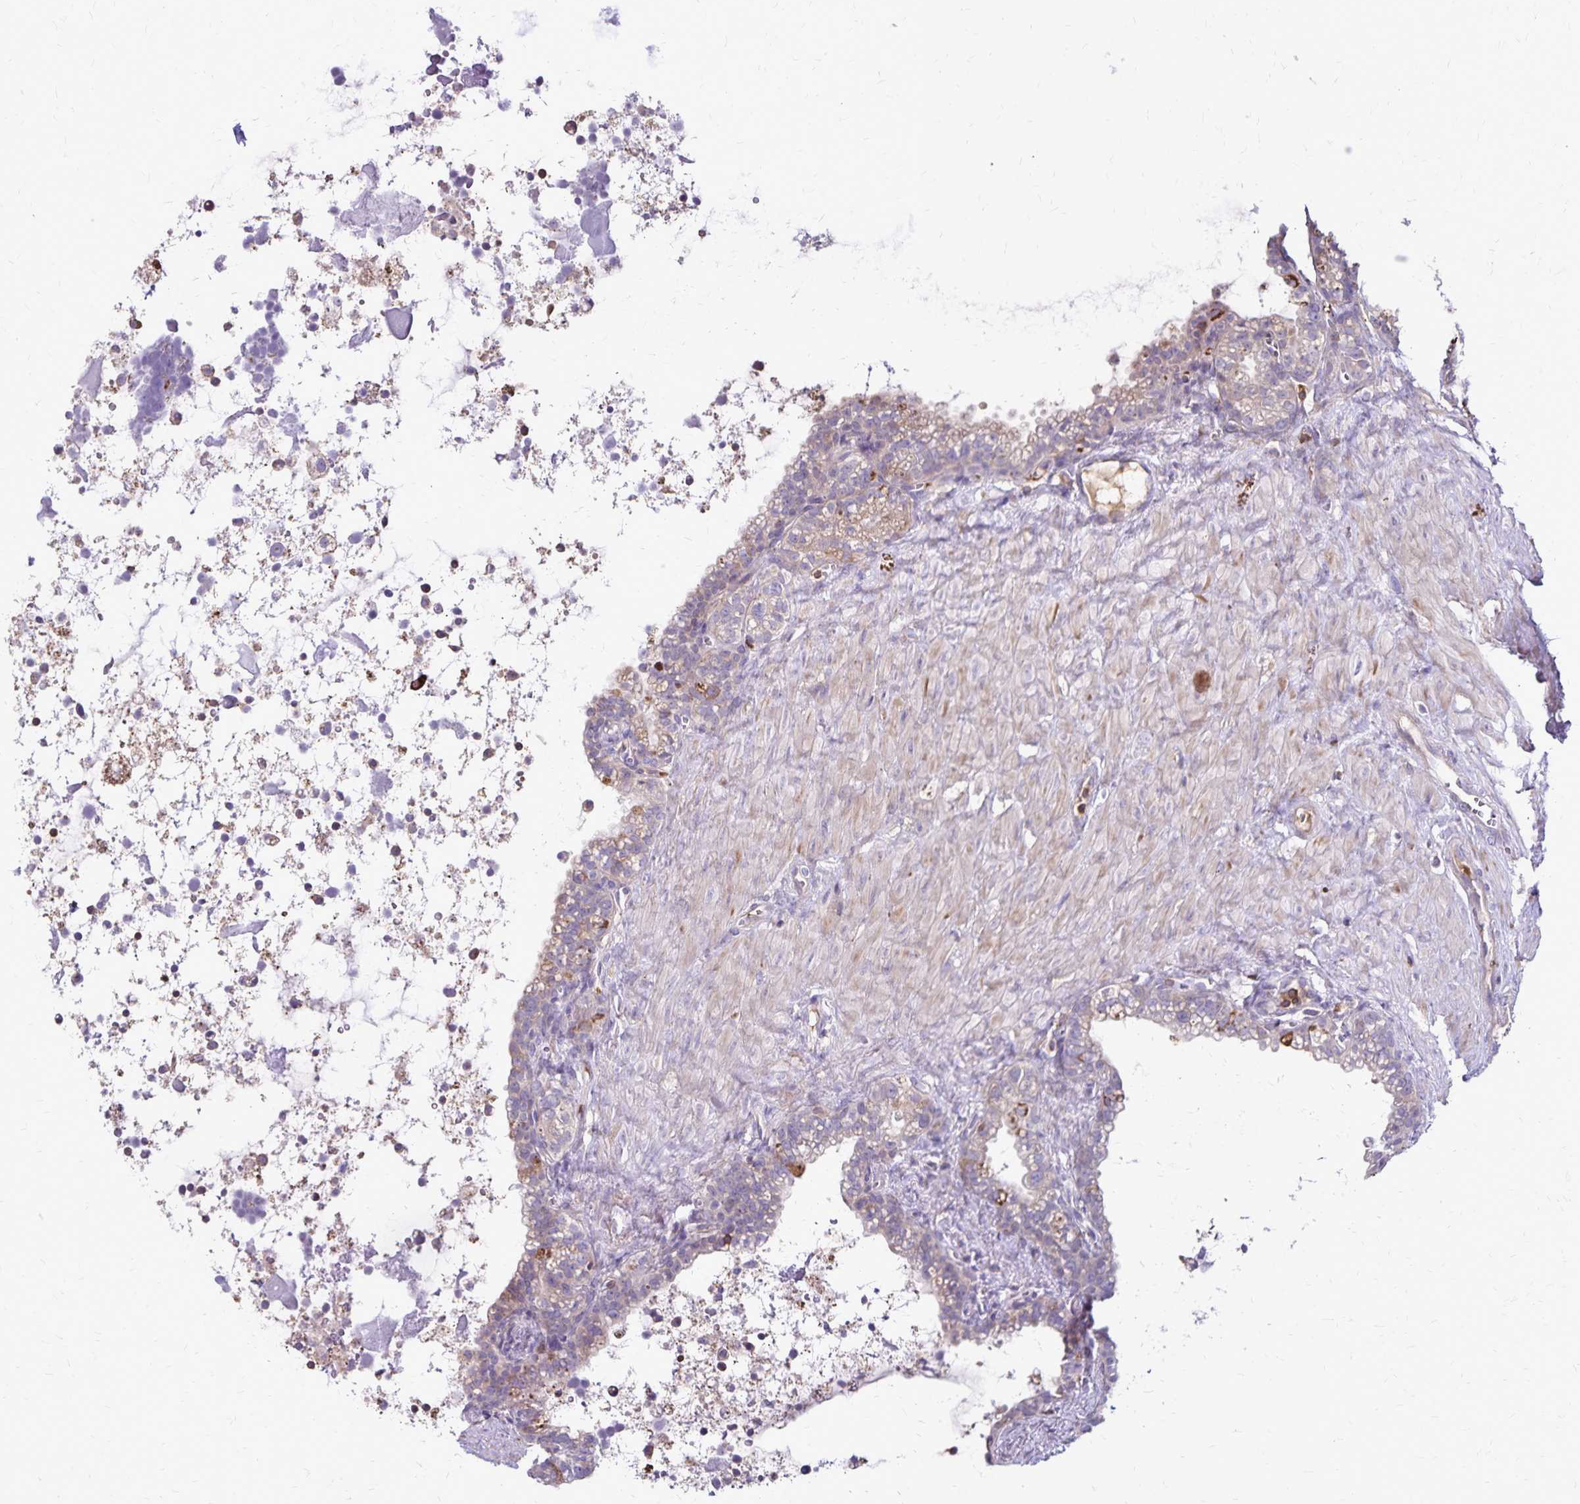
{"staining": {"intensity": "weak", "quantity": ">75%", "location": "cytoplasmic/membranous"}, "tissue": "seminal vesicle", "cell_type": "Glandular cells", "image_type": "normal", "snomed": [{"axis": "morphology", "description": "Normal tissue, NOS"}, {"axis": "topography", "description": "Seminal veicle"}], "caption": "This is a photomicrograph of IHC staining of normal seminal vesicle, which shows weak positivity in the cytoplasmic/membranous of glandular cells.", "gene": "NAGPA", "patient": {"sex": "male", "age": 76}}